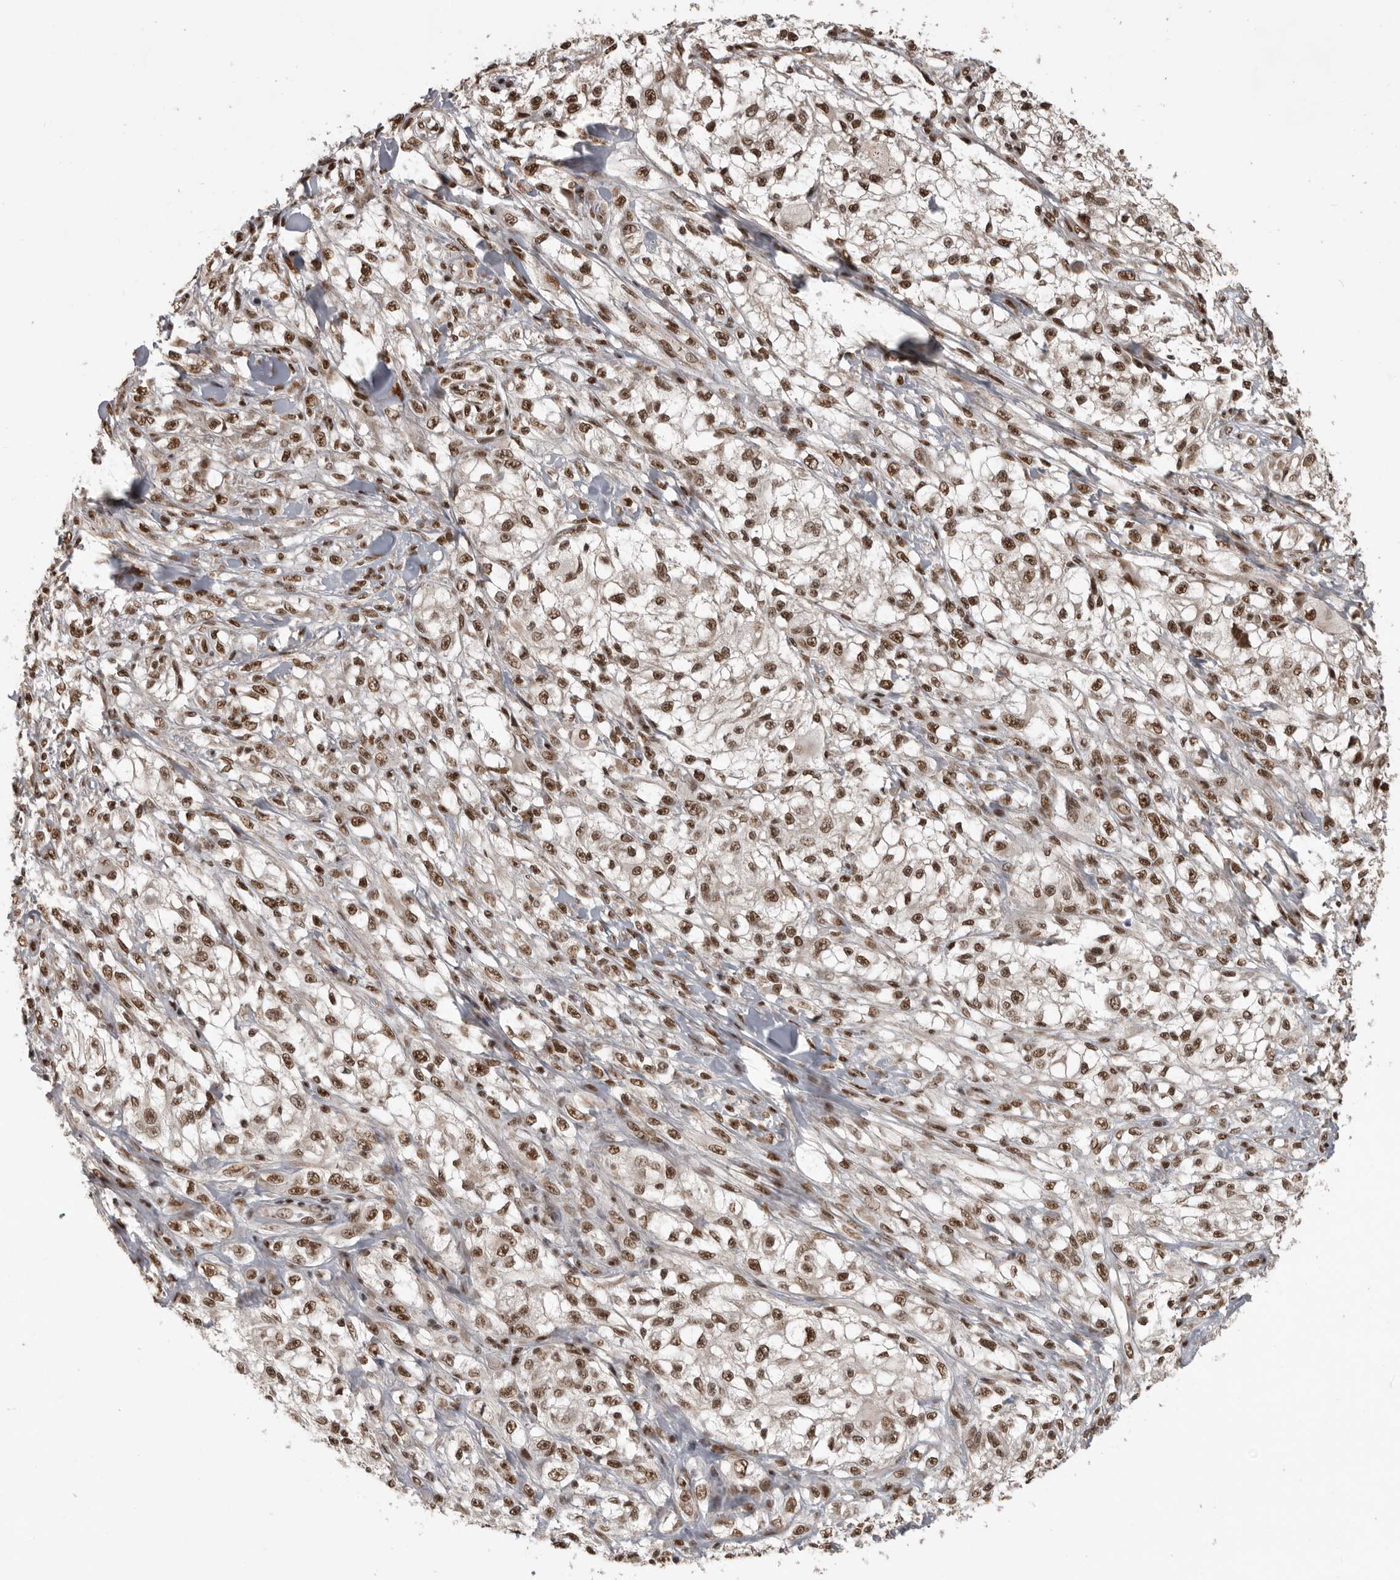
{"staining": {"intensity": "strong", "quantity": ">75%", "location": "nuclear"}, "tissue": "melanoma", "cell_type": "Tumor cells", "image_type": "cancer", "snomed": [{"axis": "morphology", "description": "Malignant melanoma, NOS"}, {"axis": "topography", "description": "Skin of head"}], "caption": "Human malignant melanoma stained with a brown dye exhibits strong nuclear positive expression in approximately >75% of tumor cells.", "gene": "CBLL1", "patient": {"sex": "male", "age": 83}}